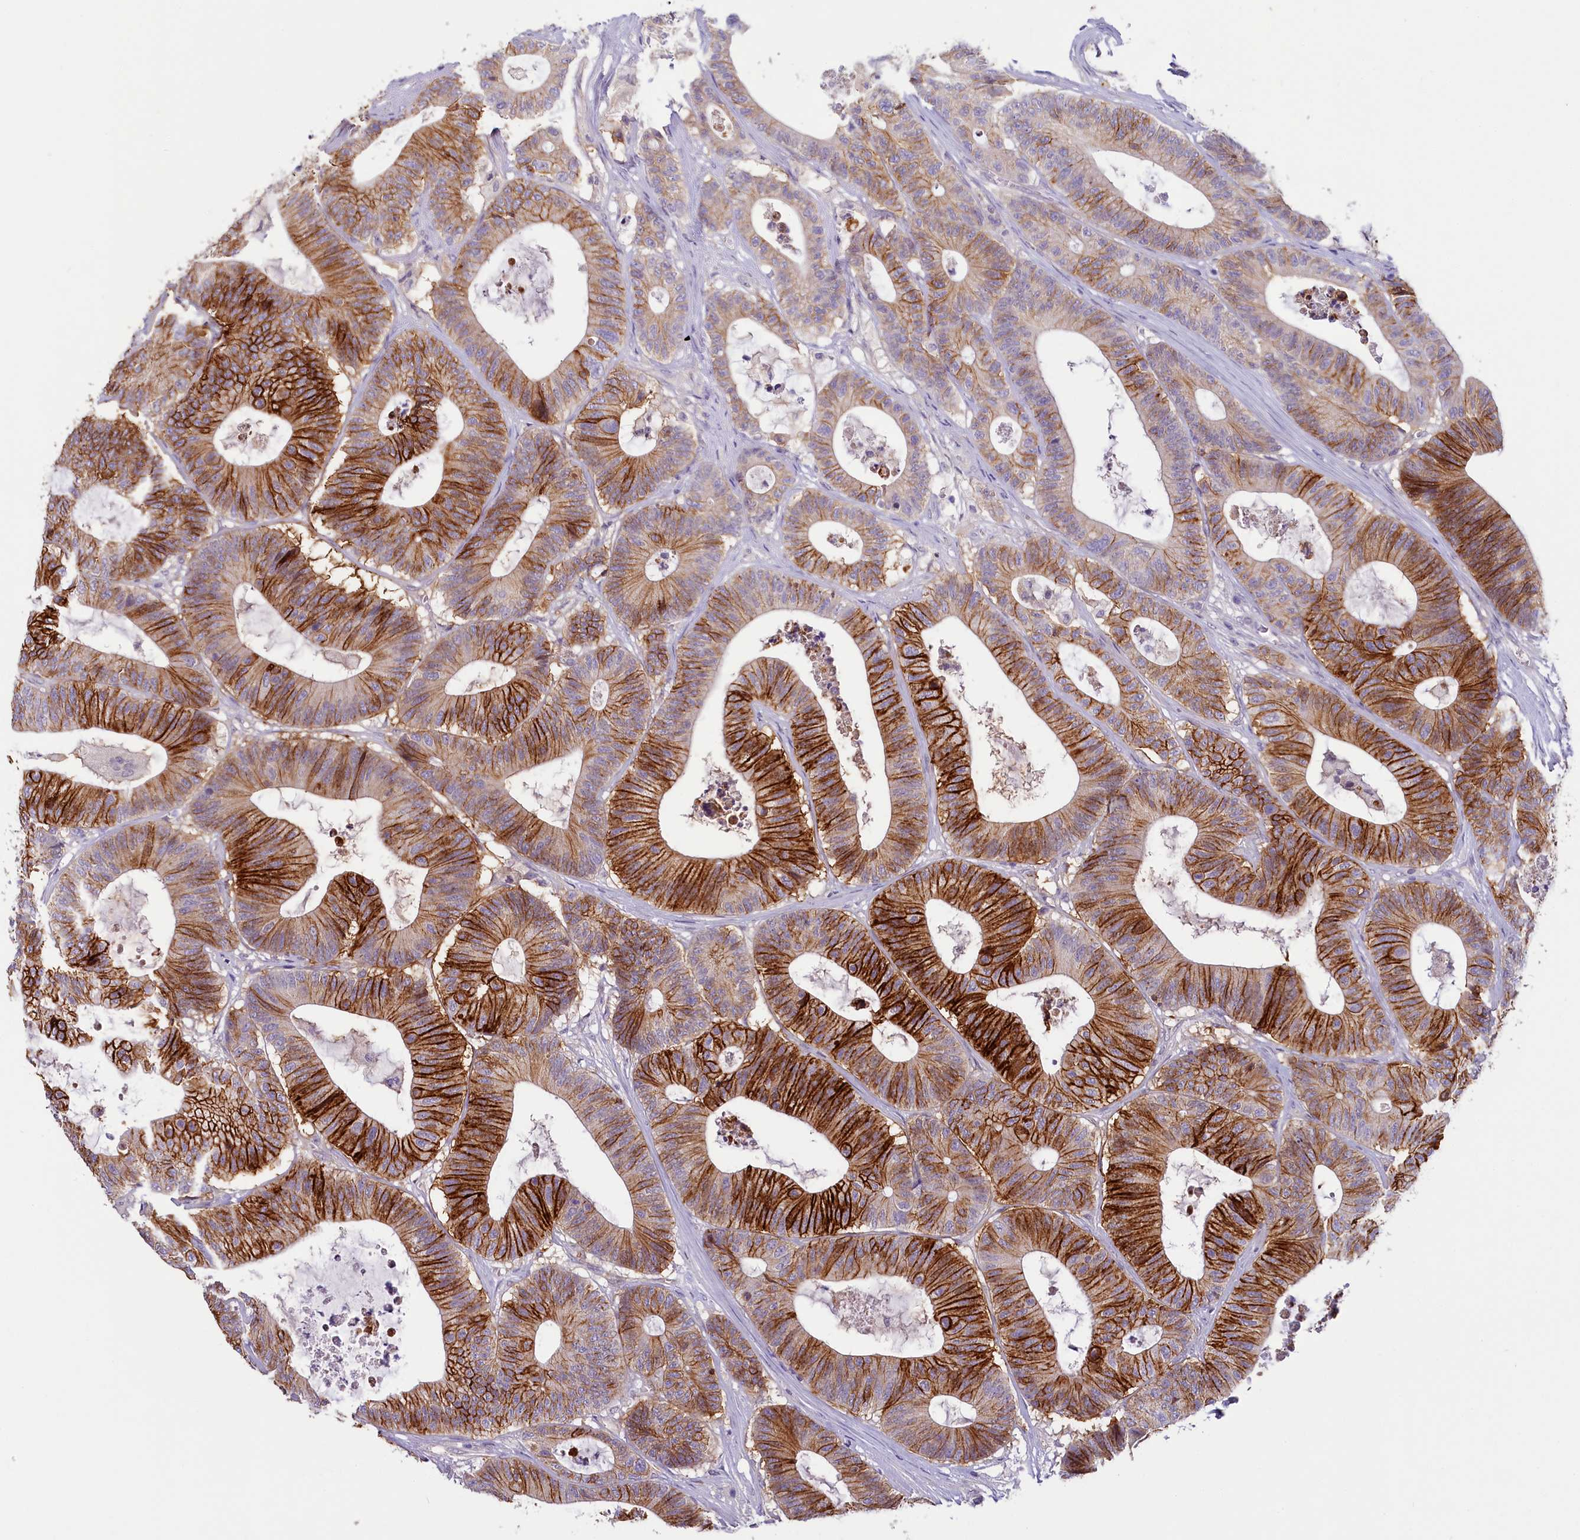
{"staining": {"intensity": "strong", "quantity": ">75%", "location": "cytoplasmic/membranous"}, "tissue": "colorectal cancer", "cell_type": "Tumor cells", "image_type": "cancer", "snomed": [{"axis": "morphology", "description": "Adenocarcinoma, NOS"}, {"axis": "topography", "description": "Colon"}], "caption": "Strong cytoplasmic/membranous staining is seen in approximately >75% of tumor cells in adenocarcinoma (colorectal).", "gene": "PDE6D", "patient": {"sex": "female", "age": 84}}